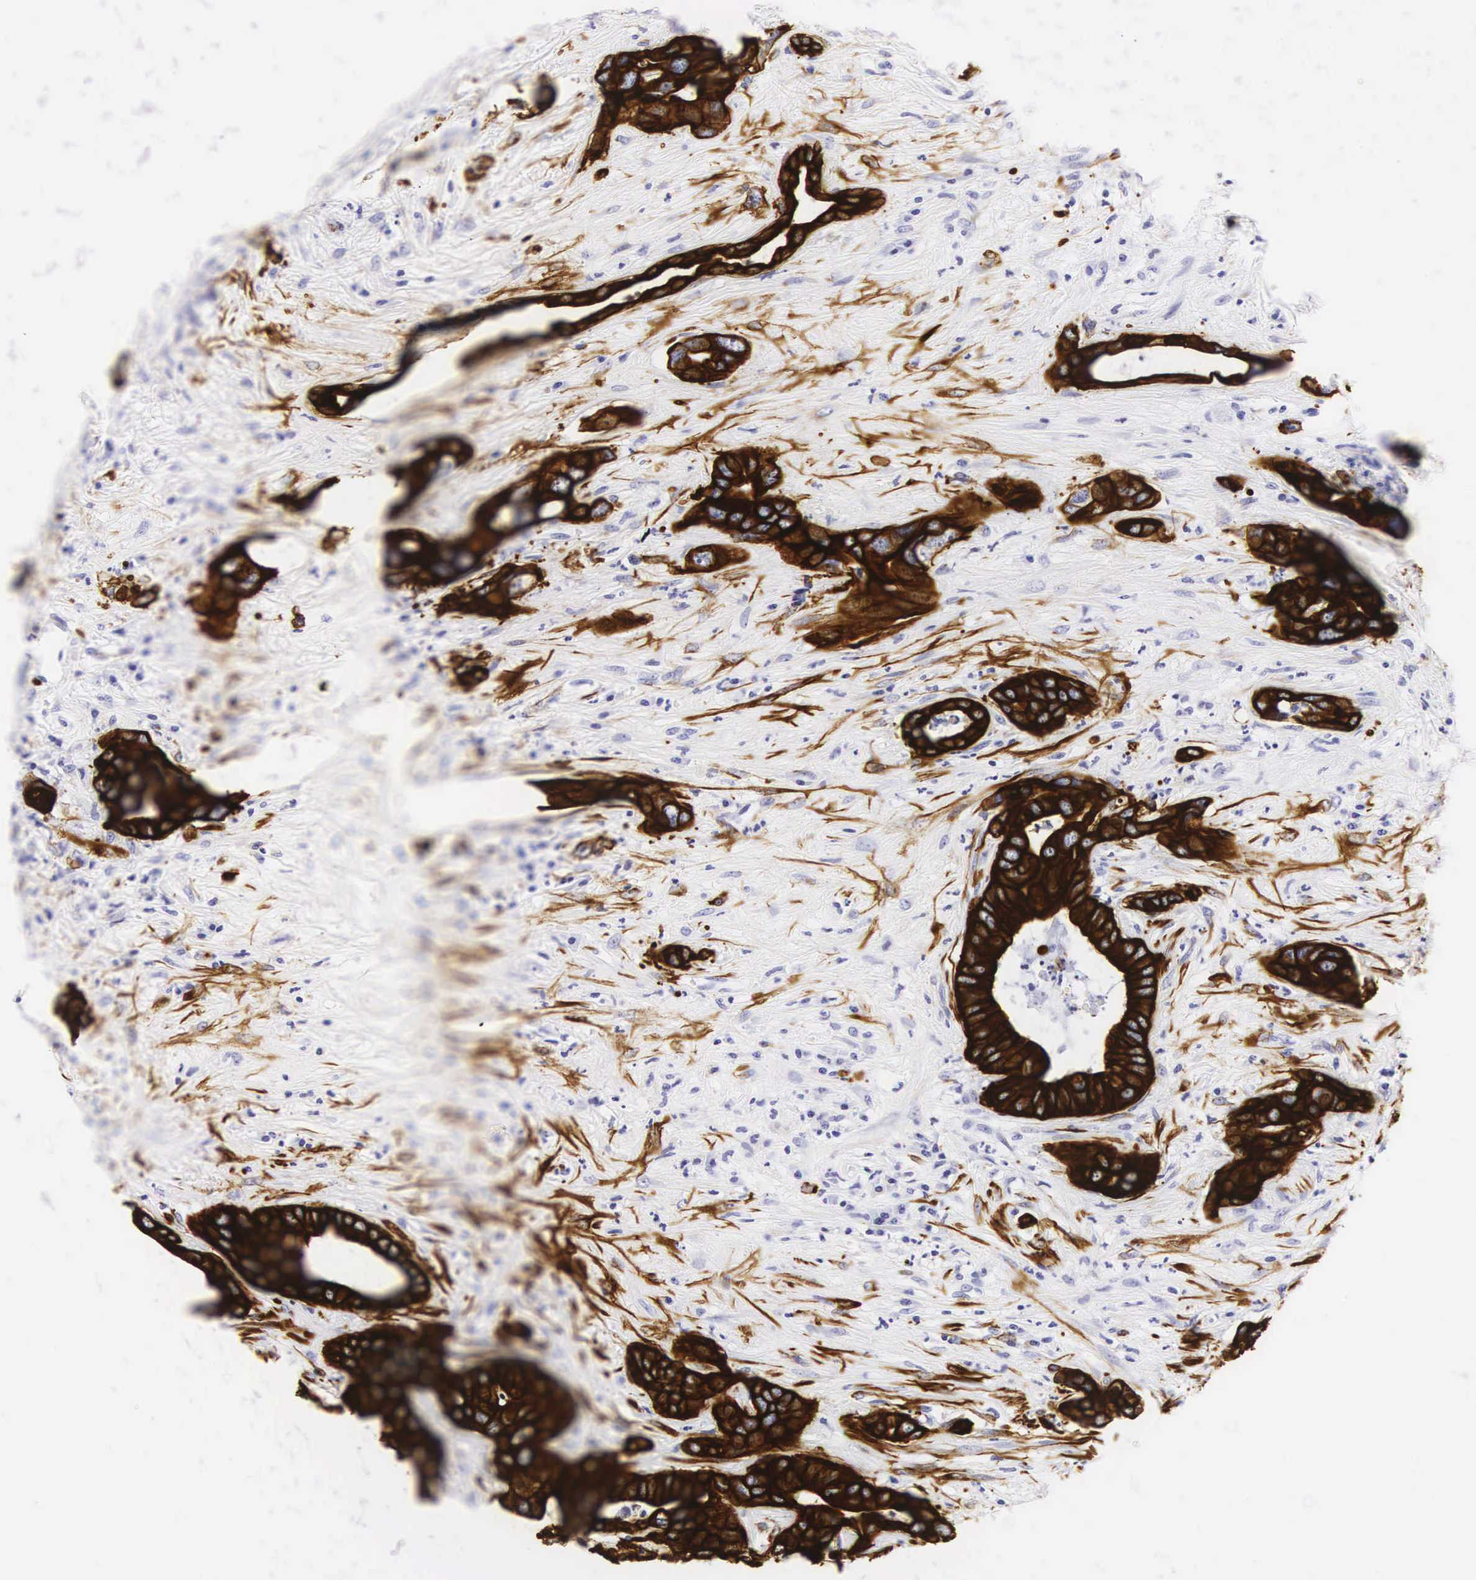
{"staining": {"intensity": "strong", "quantity": ">75%", "location": "cytoplasmic/membranous"}, "tissue": "liver cancer", "cell_type": "Tumor cells", "image_type": "cancer", "snomed": [{"axis": "morphology", "description": "Carcinoma, Hepatocellular, NOS"}, {"axis": "topography", "description": "Liver"}], "caption": "Protein expression analysis of human hepatocellular carcinoma (liver) reveals strong cytoplasmic/membranous positivity in approximately >75% of tumor cells.", "gene": "KRT18", "patient": {"sex": "male", "age": 69}}